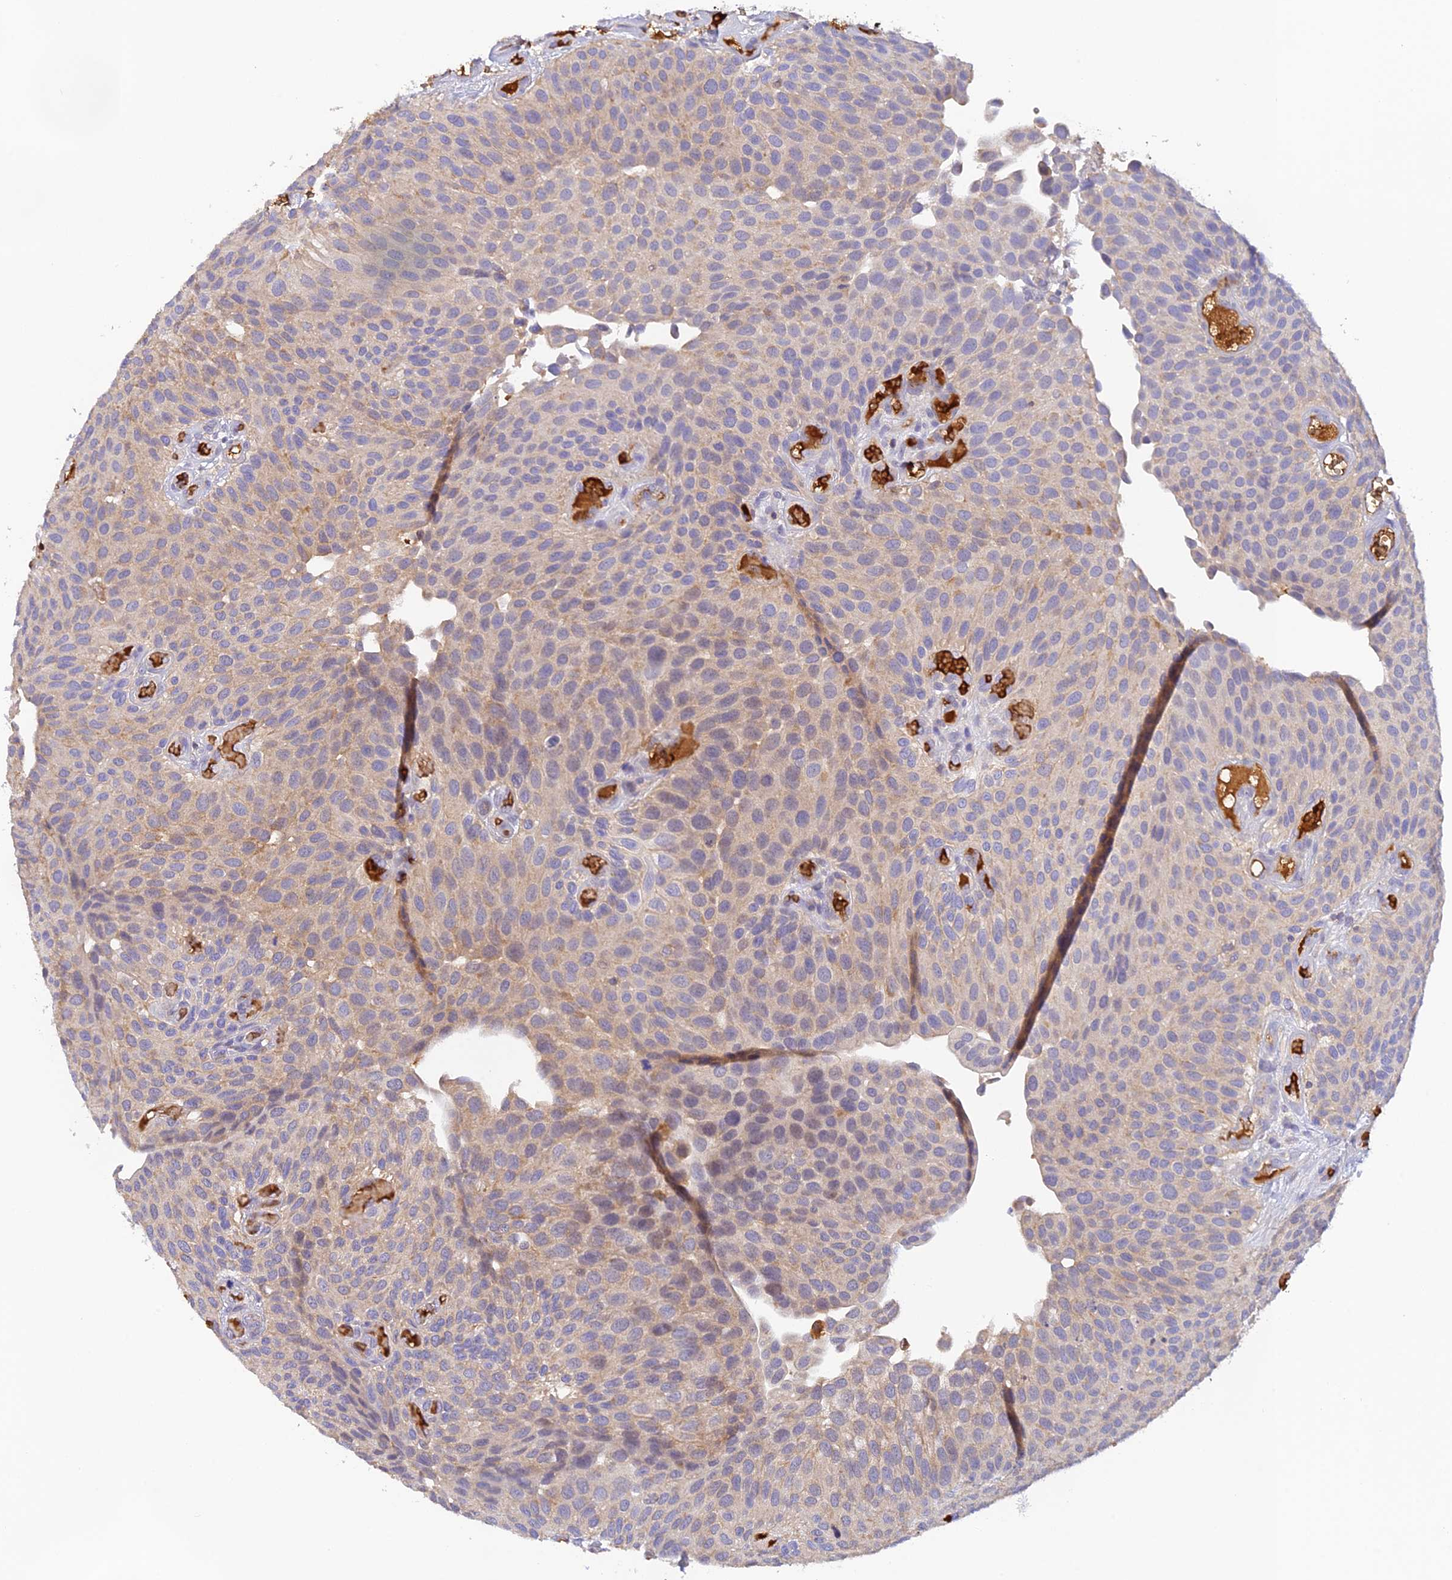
{"staining": {"intensity": "weak", "quantity": "25%-75%", "location": "cytoplasmic/membranous"}, "tissue": "urothelial cancer", "cell_type": "Tumor cells", "image_type": "cancer", "snomed": [{"axis": "morphology", "description": "Urothelial carcinoma, Low grade"}, {"axis": "topography", "description": "Urinary bladder"}], "caption": "This micrograph exhibits IHC staining of urothelial cancer, with low weak cytoplasmic/membranous staining in about 25%-75% of tumor cells.", "gene": "HDHD2", "patient": {"sex": "male", "age": 89}}